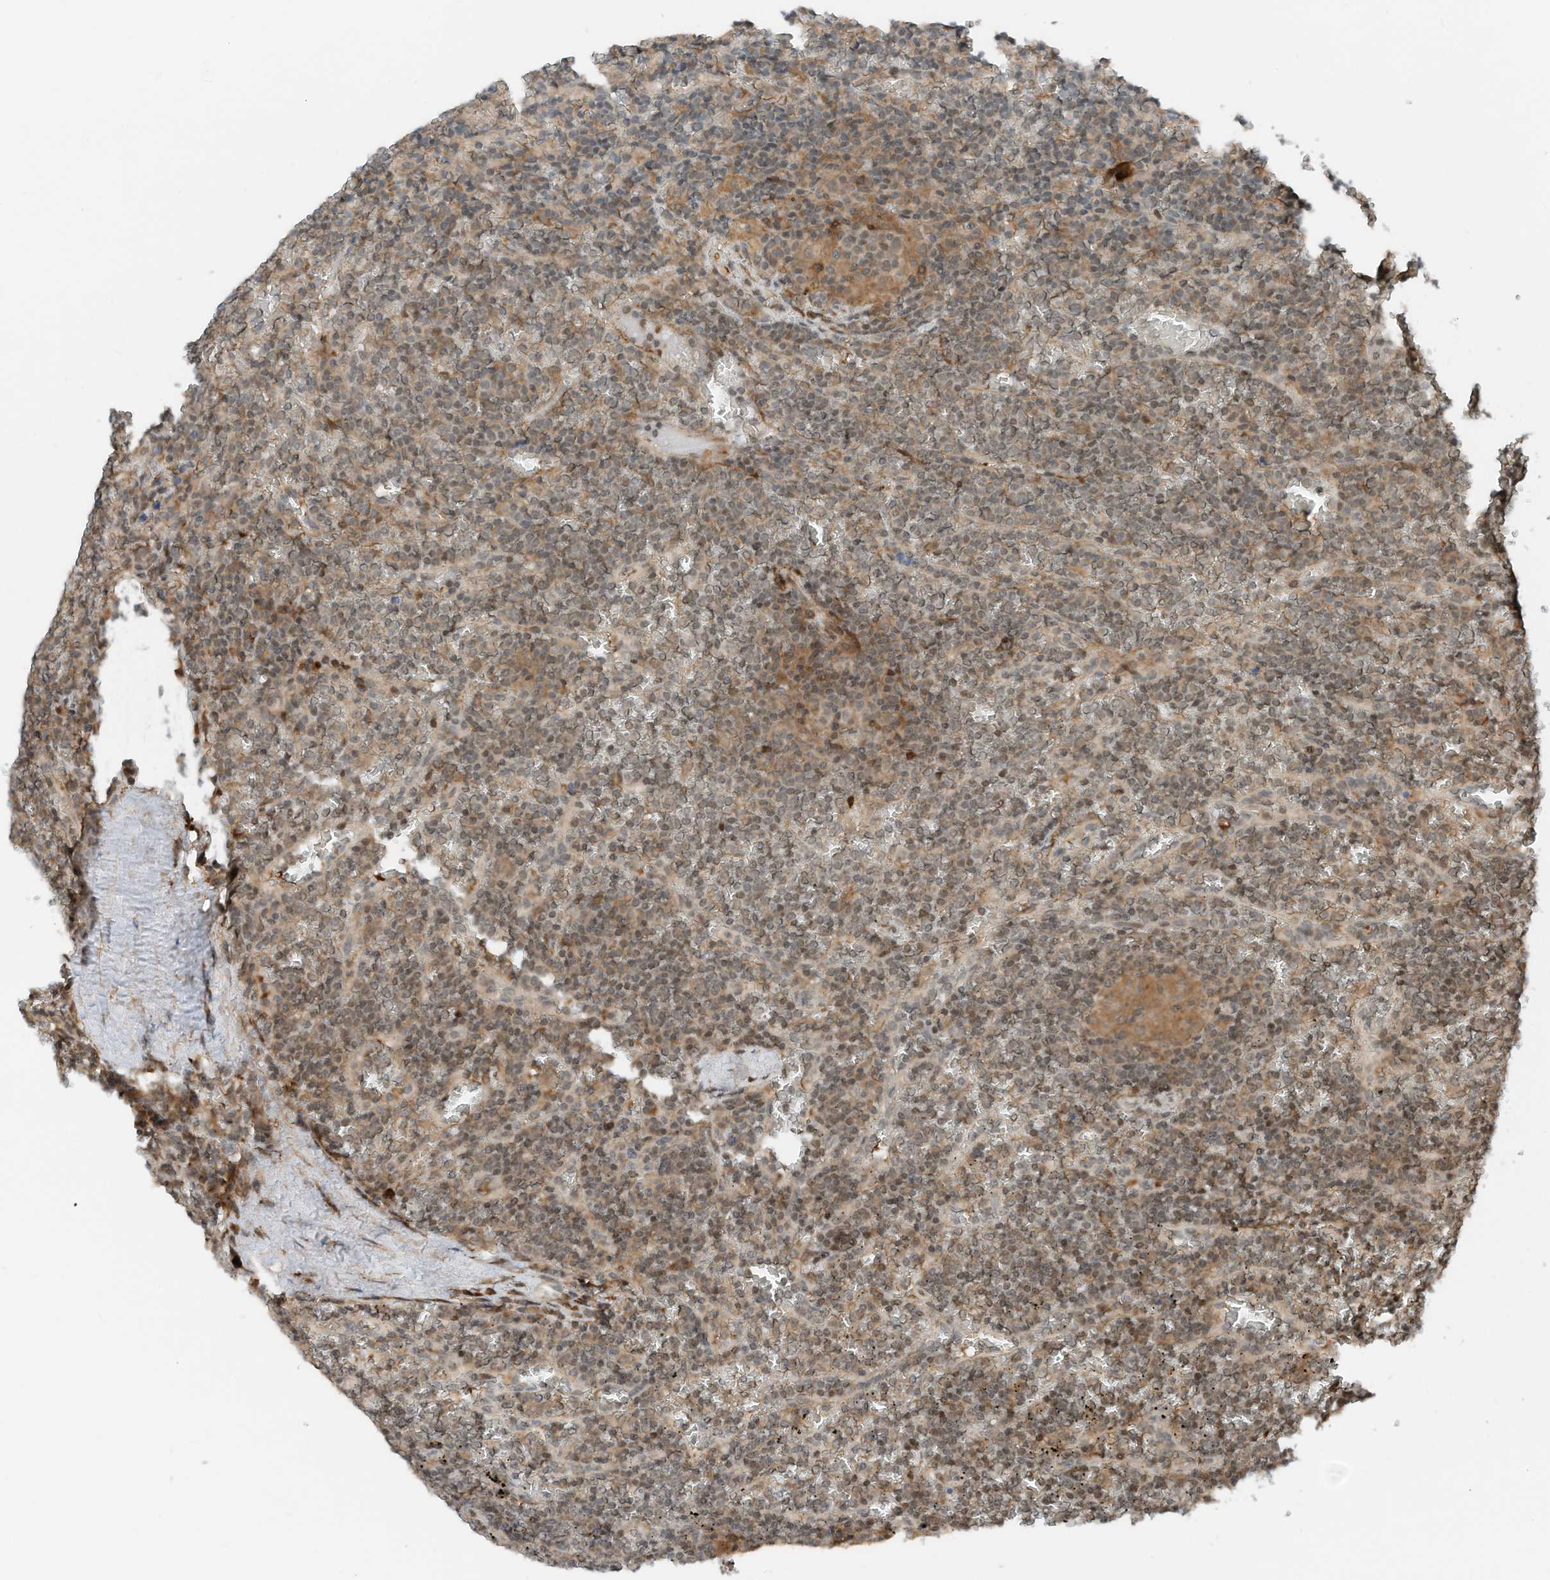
{"staining": {"intensity": "moderate", "quantity": ">75%", "location": "cytoplasmic/membranous,nuclear"}, "tissue": "lymphoma", "cell_type": "Tumor cells", "image_type": "cancer", "snomed": [{"axis": "morphology", "description": "Malignant lymphoma, non-Hodgkin's type, Low grade"}, {"axis": "topography", "description": "Spleen"}], "caption": "The image exhibits a brown stain indicating the presence of a protein in the cytoplasmic/membranous and nuclear of tumor cells in lymphoma. Using DAB (3,3'-diaminobenzidine) (brown) and hematoxylin (blue) stains, captured at high magnification using brightfield microscopy.", "gene": "RMND1", "patient": {"sex": "female", "age": 19}}